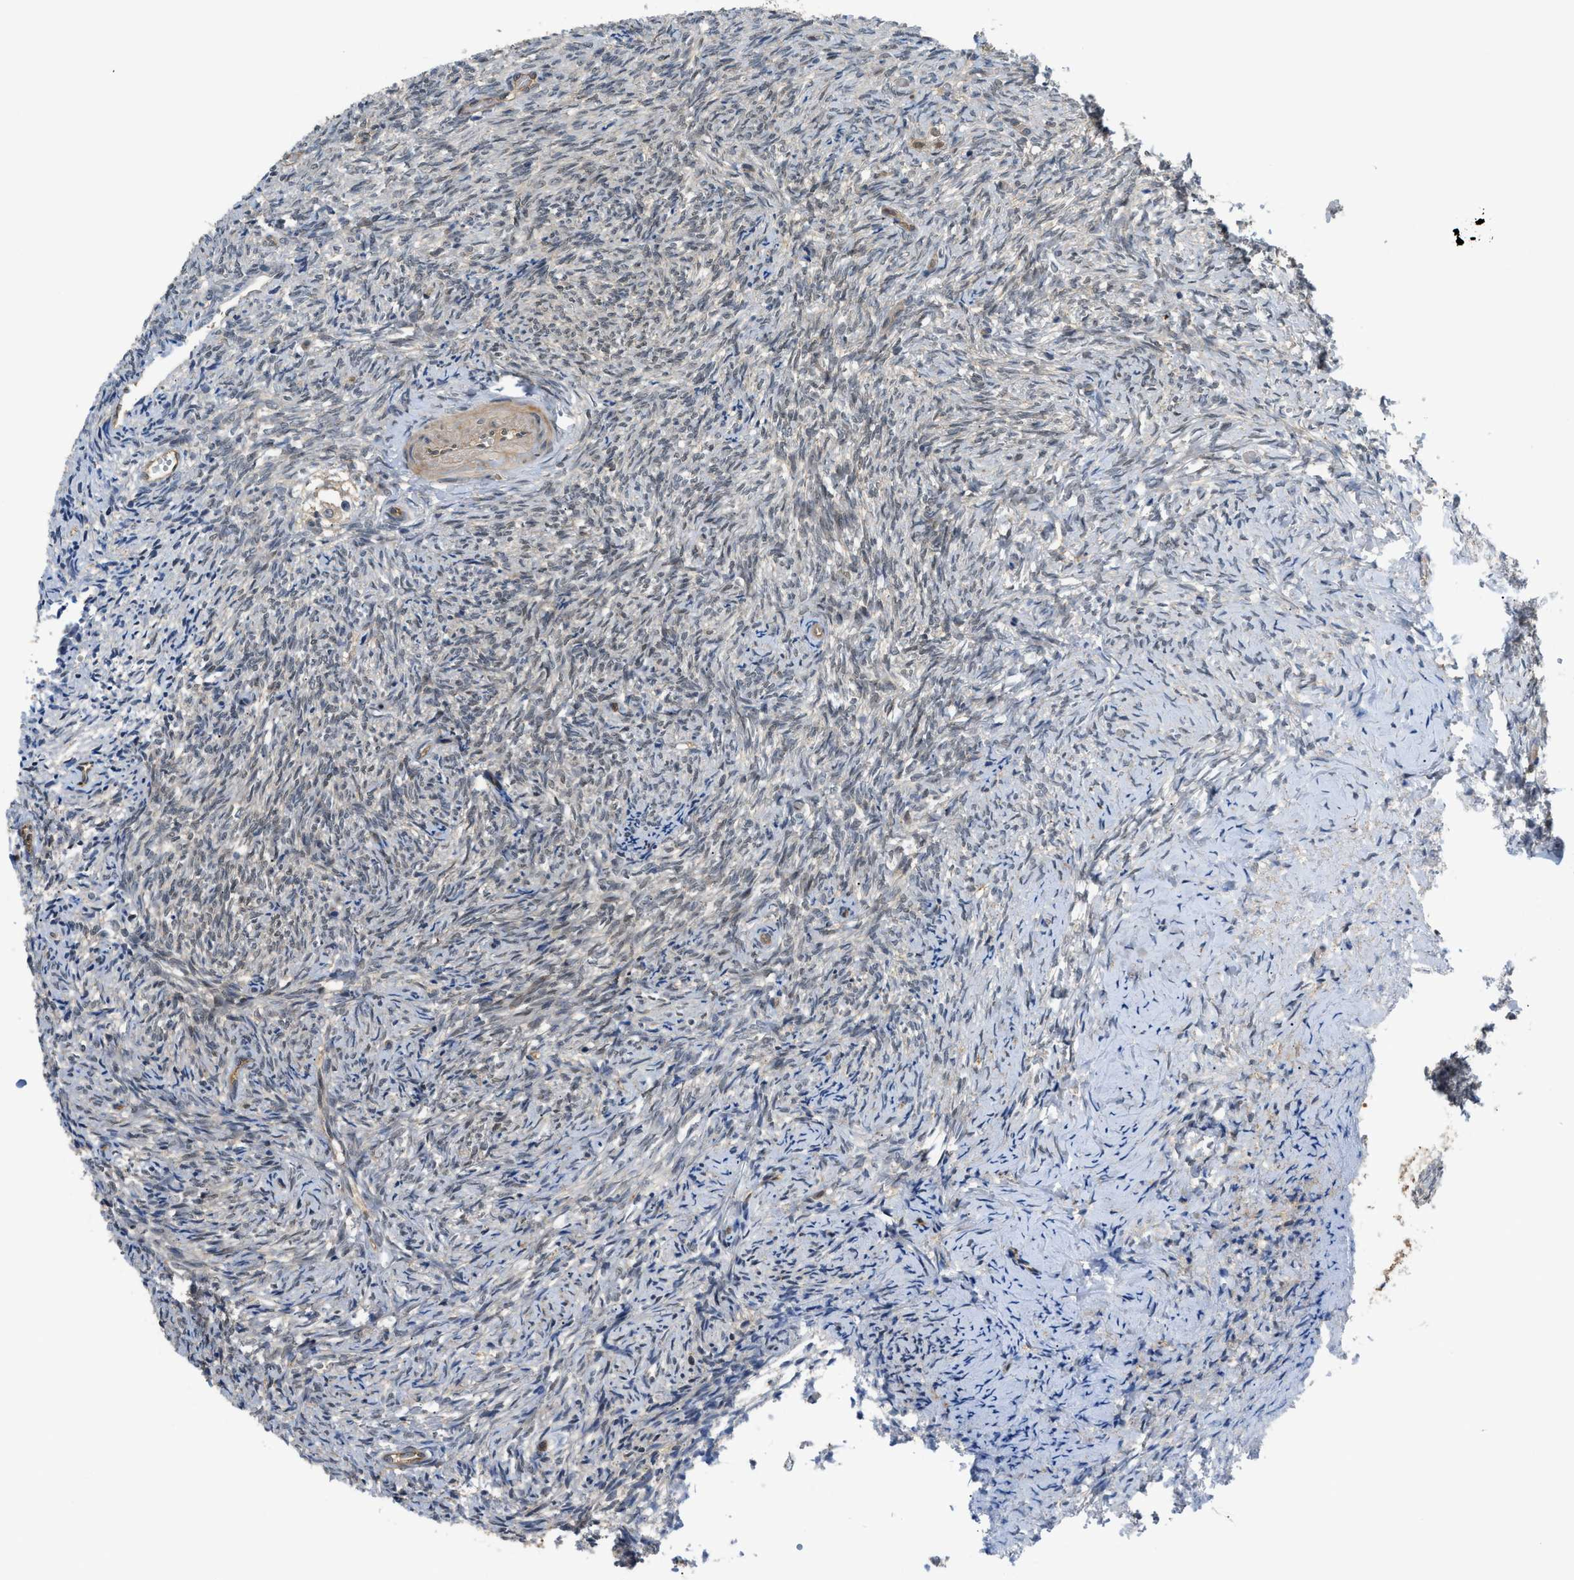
{"staining": {"intensity": "negative", "quantity": "none", "location": "none"}, "tissue": "ovary", "cell_type": "Ovarian stroma cells", "image_type": "normal", "snomed": [{"axis": "morphology", "description": "Normal tissue, NOS"}, {"axis": "topography", "description": "Ovary"}], "caption": "Immunohistochemical staining of normal human ovary displays no significant expression in ovarian stroma cells.", "gene": "TRAK2", "patient": {"sex": "female", "age": 41}}